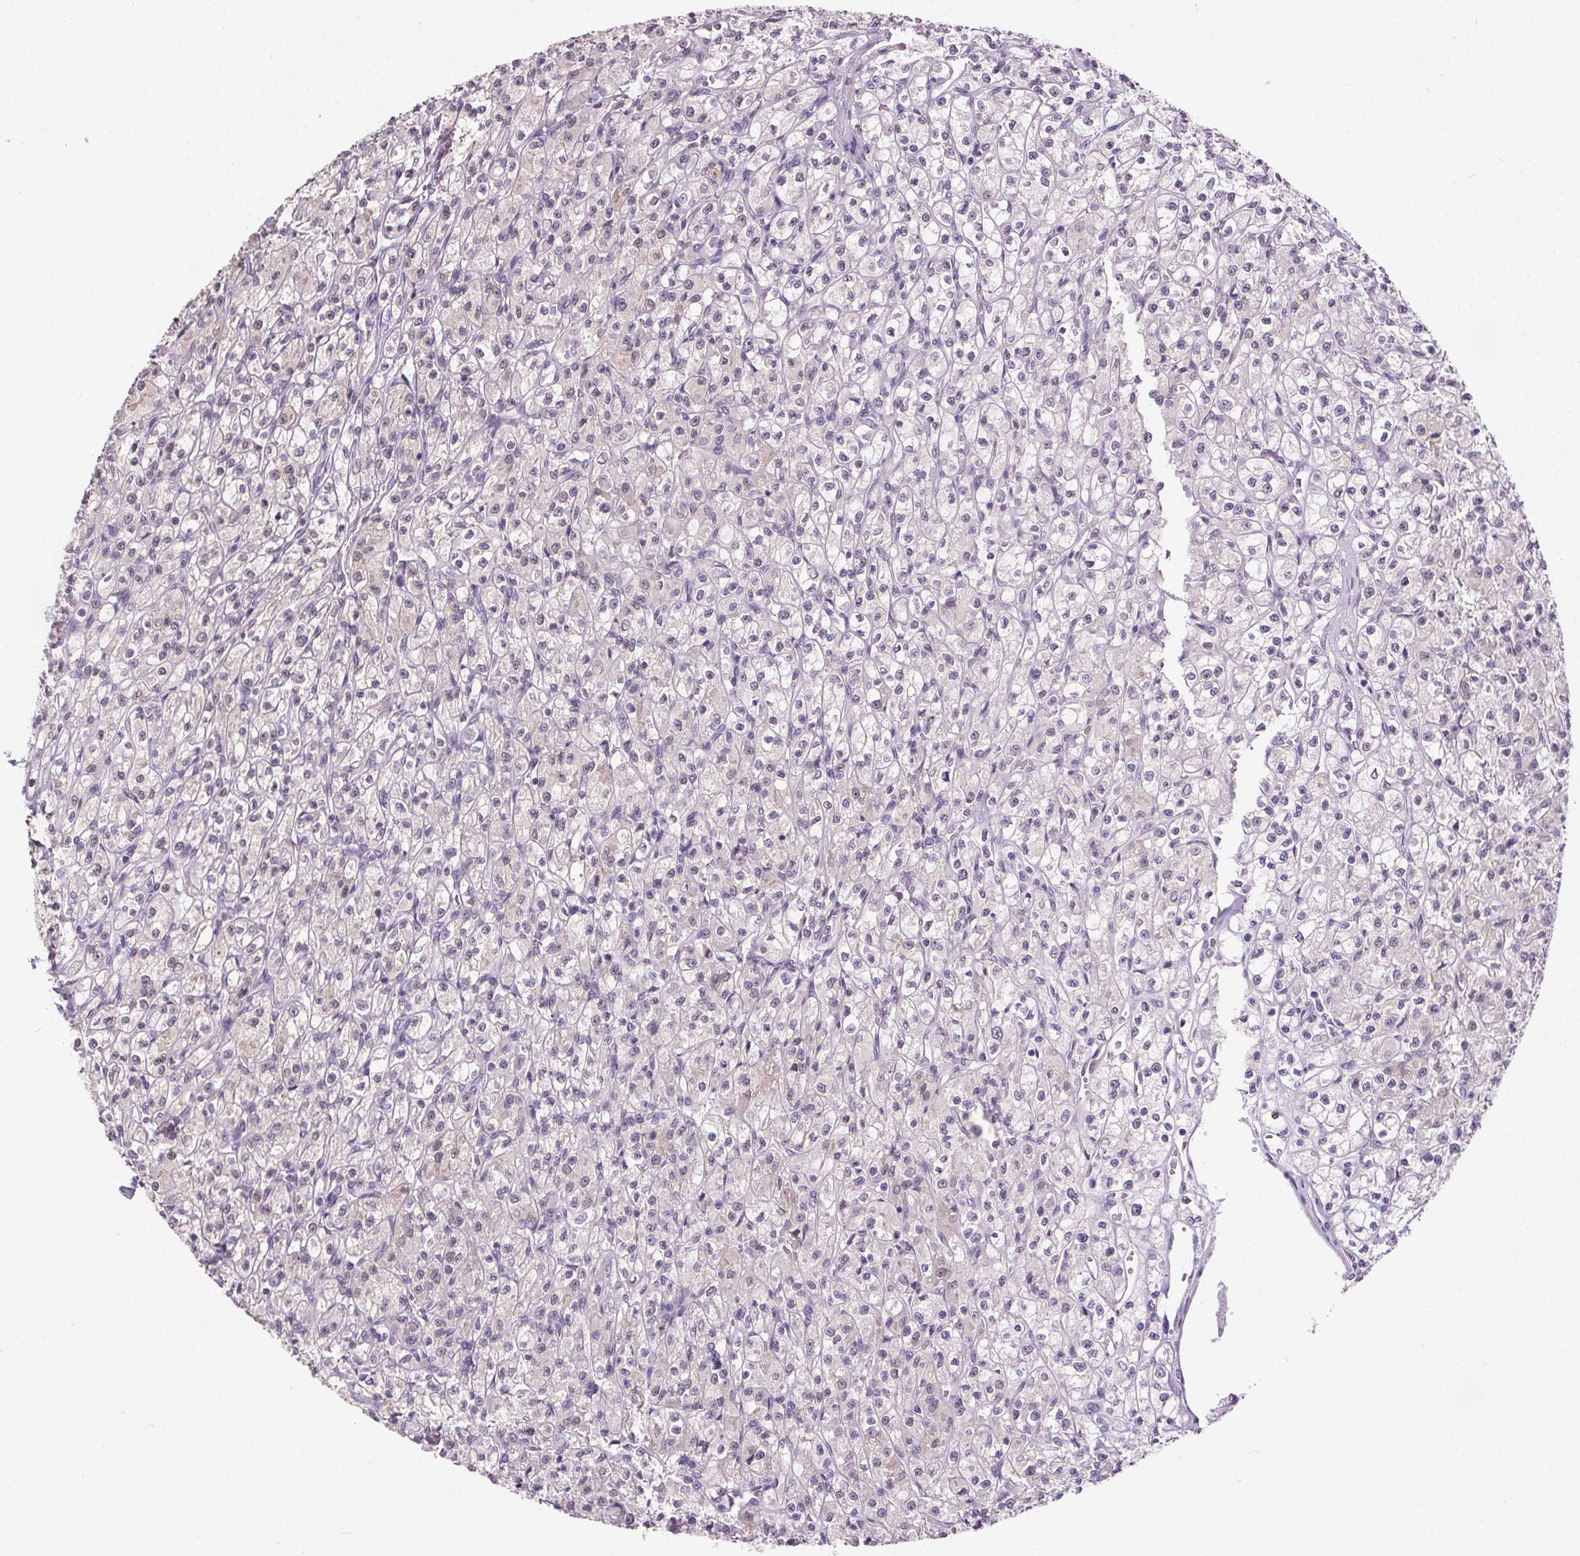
{"staining": {"intensity": "negative", "quantity": "none", "location": "none"}, "tissue": "renal cancer", "cell_type": "Tumor cells", "image_type": "cancer", "snomed": [{"axis": "morphology", "description": "Adenocarcinoma, NOS"}, {"axis": "topography", "description": "Kidney"}], "caption": "Tumor cells show no significant expression in renal cancer (adenocarcinoma). The staining is performed using DAB brown chromogen with nuclei counter-stained in using hematoxylin.", "gene": "SLC2A9", "patient": {"sex": "female", "age": 70}}